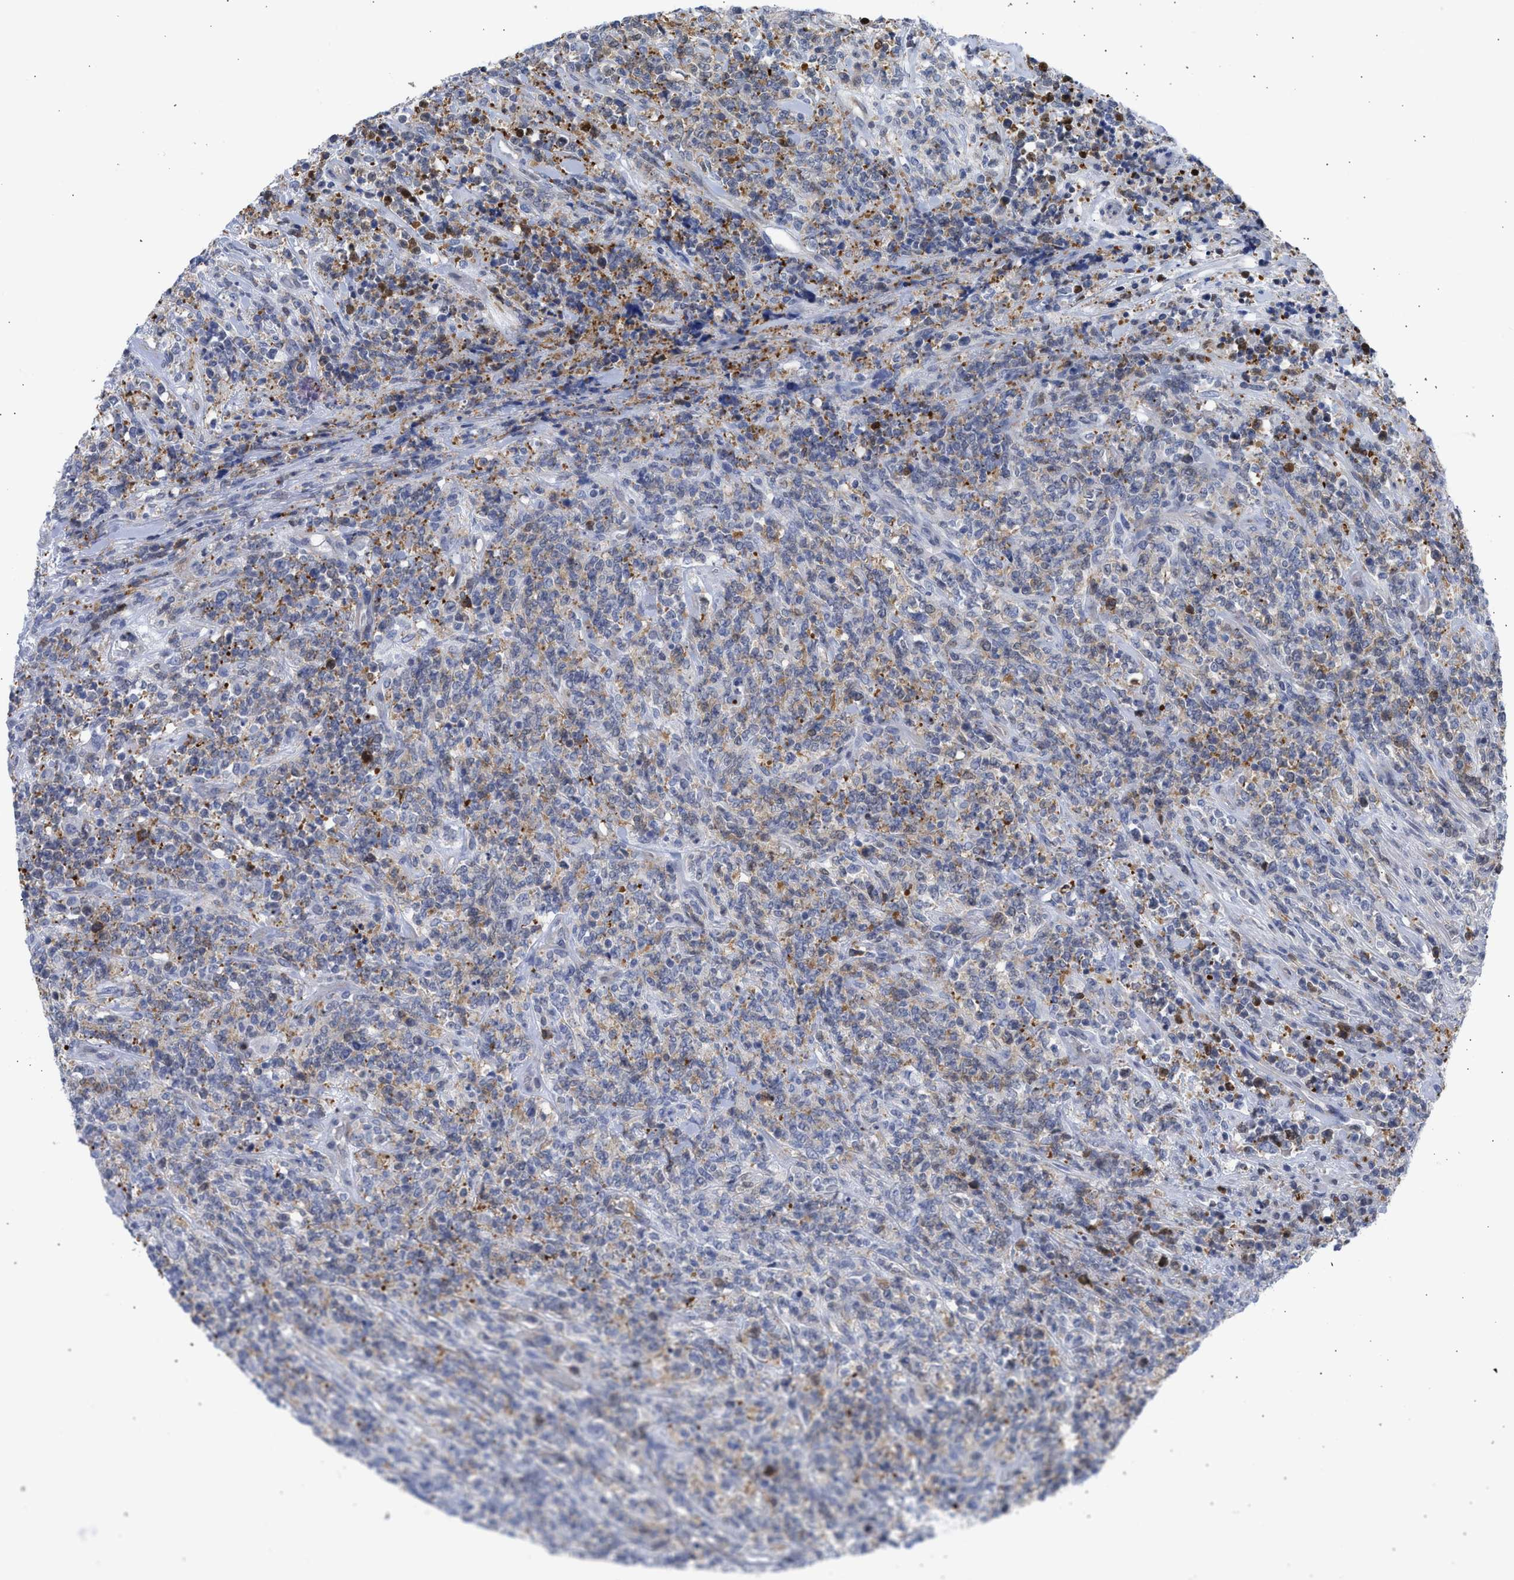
{"staining": {"intensity": "moderate", "quantity": "25%-75%", "location": "cytoplasmic/membranous"}, "tissue": "lymphoma", "cell_type": "Tumor cells", "image_type": "cancer", "snomed": [{"axis": "morphology", "description": "Malignant lymphoma, non-Hodgkin's type, High grade"}, {"axis": "topography", "description": "Soft tissue"}], "caption": "An image showing moderate cytoplasmic/membranous positivity in about 25%-75% of tumor cells in malignant lymphoma, non-Hodgkin's type (high-grade), as visualized by brown immunohistochemical staining.", "gene": "THRA", "patient": {"sex": "male", "age": 18}}